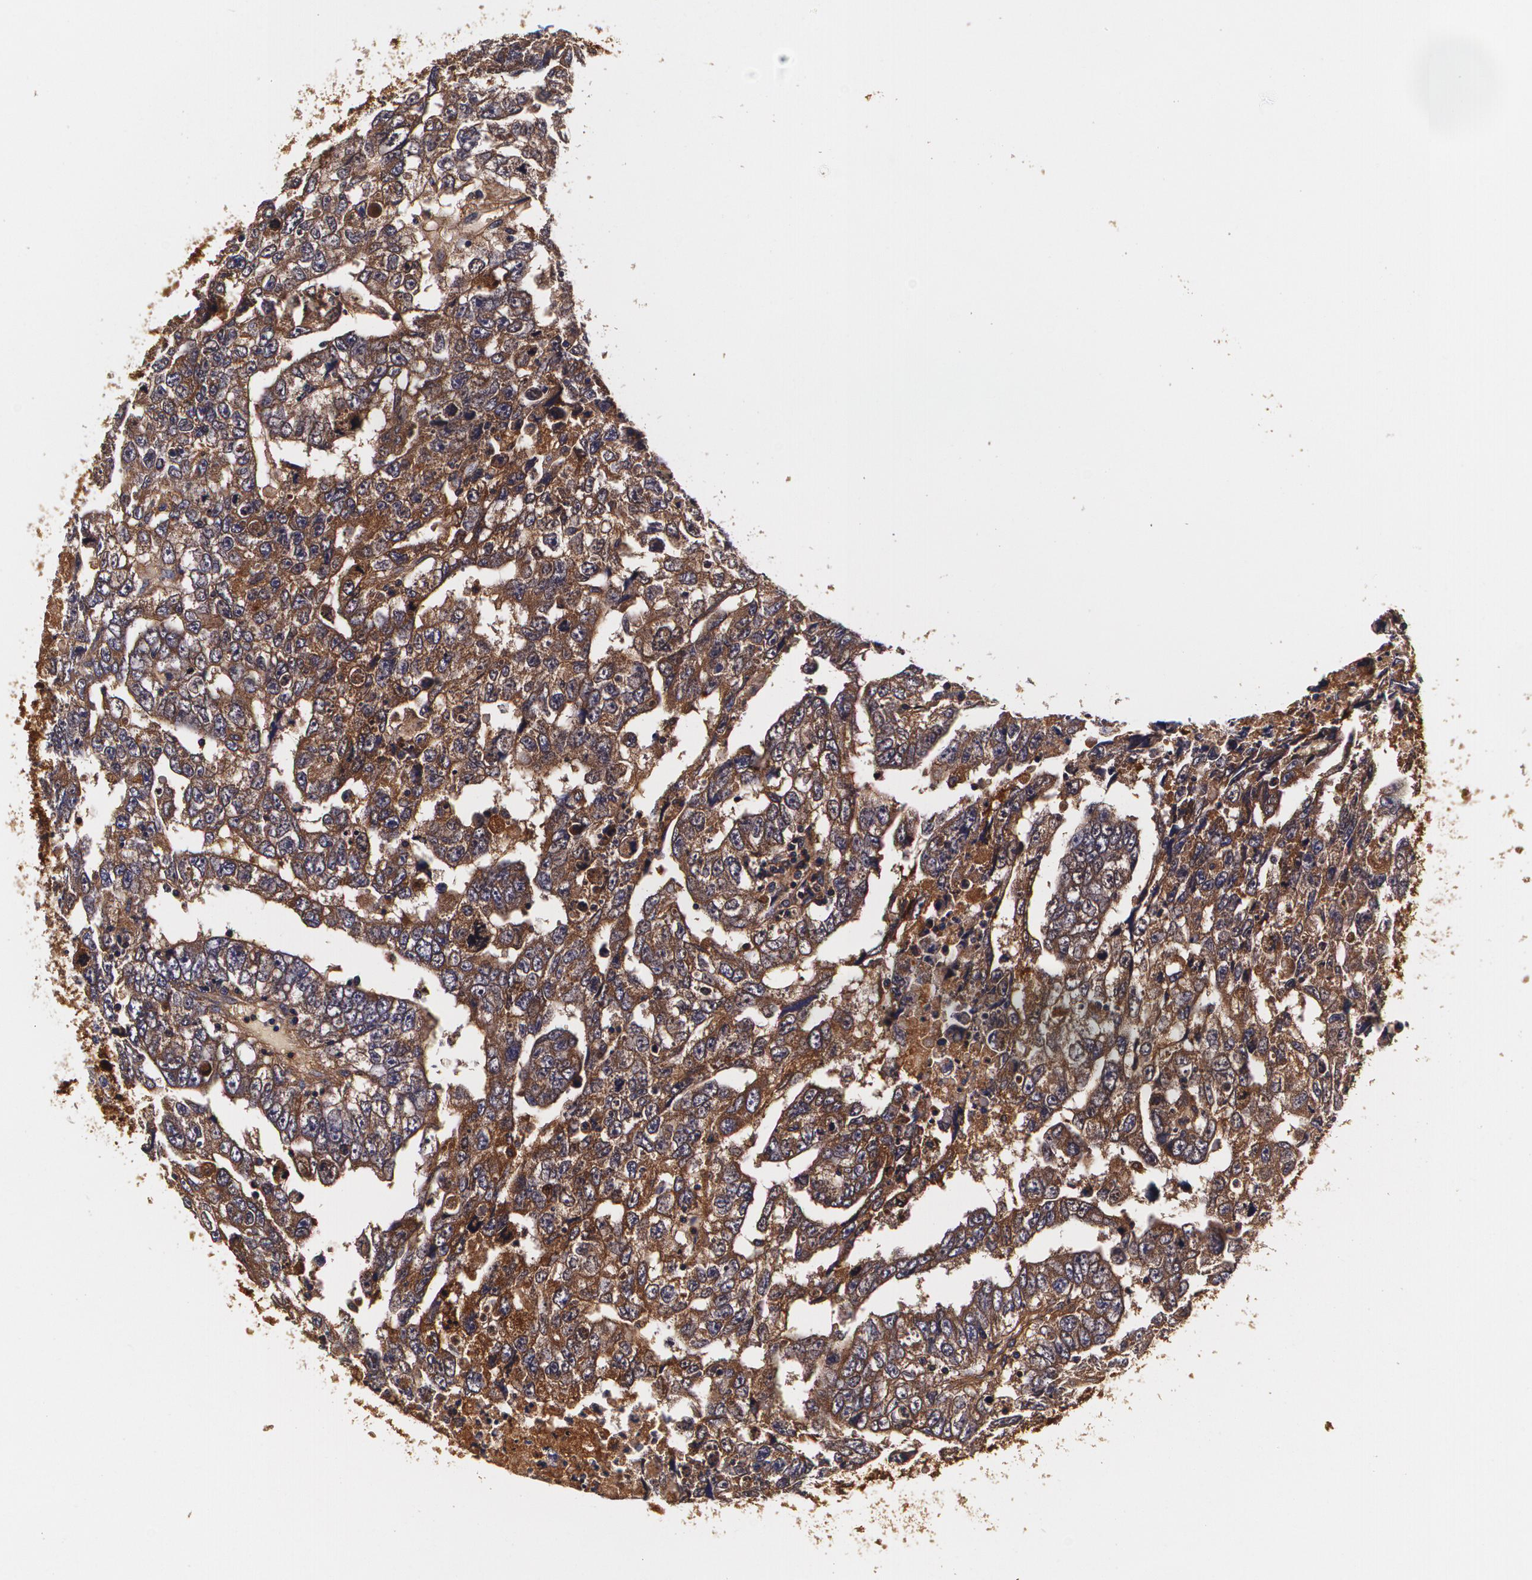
{"staining": {"intensity": "moderate", "quantity": ">75%", "location": "cytoplasmic/membranous"}, "tissue": "testis cancer", "cell_type": "Tumor cells", "image_type": "cancer", "snomed": [{"axis": "morphology", "description": "Carcinoma, Embryonal, NOS"}, {"axis": "topography", "description": "Testis"}], "caption": "Immunohistochemical staining of testis embryonal carcinoma reveals medium levels of moderate cytoplasmic/membranous protein expression in approximately >75% of tumor cells.", "gene": "TTR", "patient": {"sex": "male", "age": 36}}